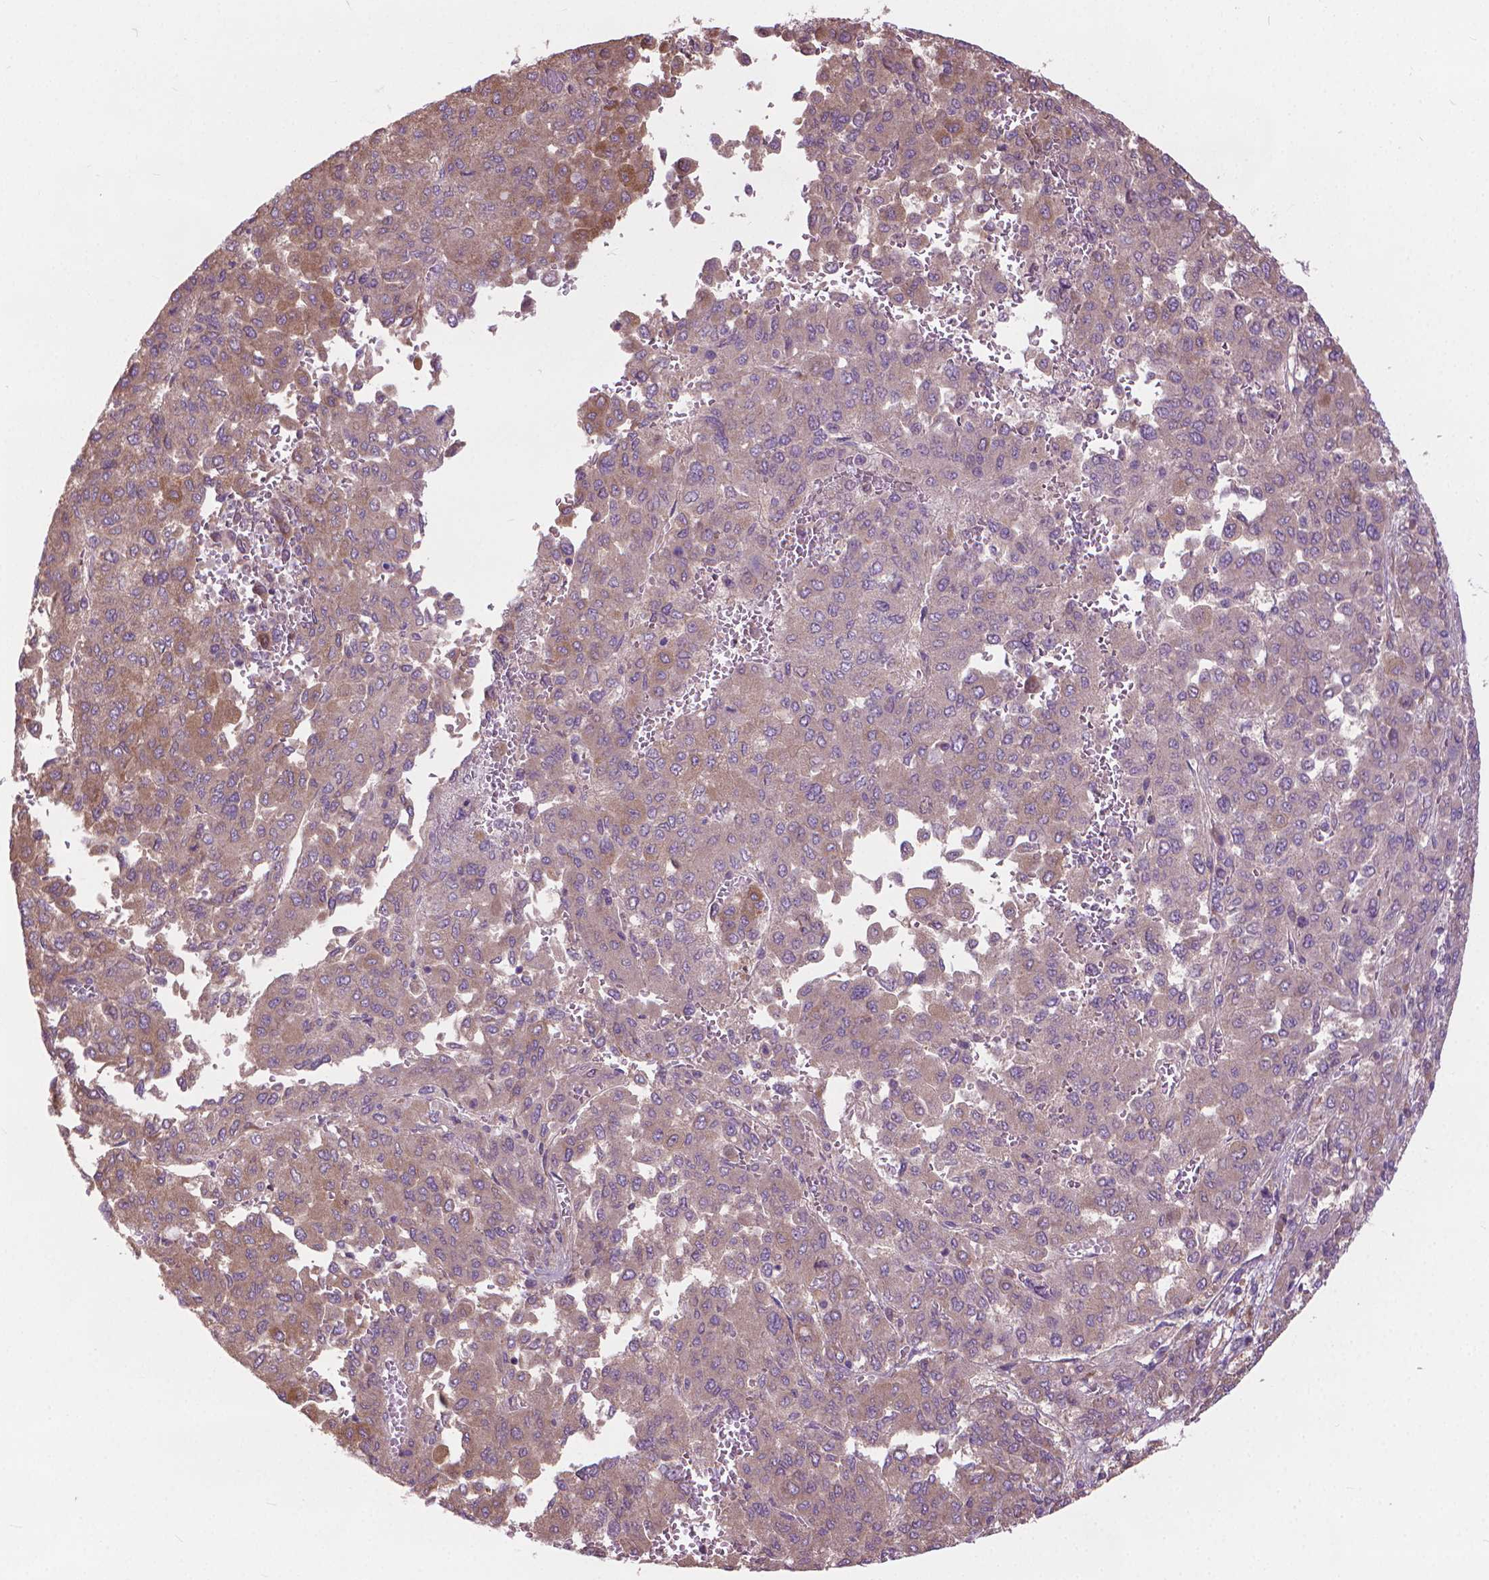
{"staining": {"intensity": "moderate", "quantity": "<25%", "location": "cytoplasmic/membranous"}, "tissue": "liver cancer", "cell_type": "Tumor cells", "image_type": "cancer", "snomed": [{"axis": "morphology", "description": "Carcinoma, Hepatocellular, NOS"}, {"axis": "topography", "description": "Liver"}], "caption": "Liver hepatocellular carcinoma stained for a protein shows moderate cytoplasmic/membranous positivity in tumor cells. The staining was performed using DAB (3,3'-diaminobenzidine), with brown indicating positive protein expression. Nuclei are stained blue with hematoxylin.", "gene": "NUDT1", "patient": {"sex": "female", "age": 41}}